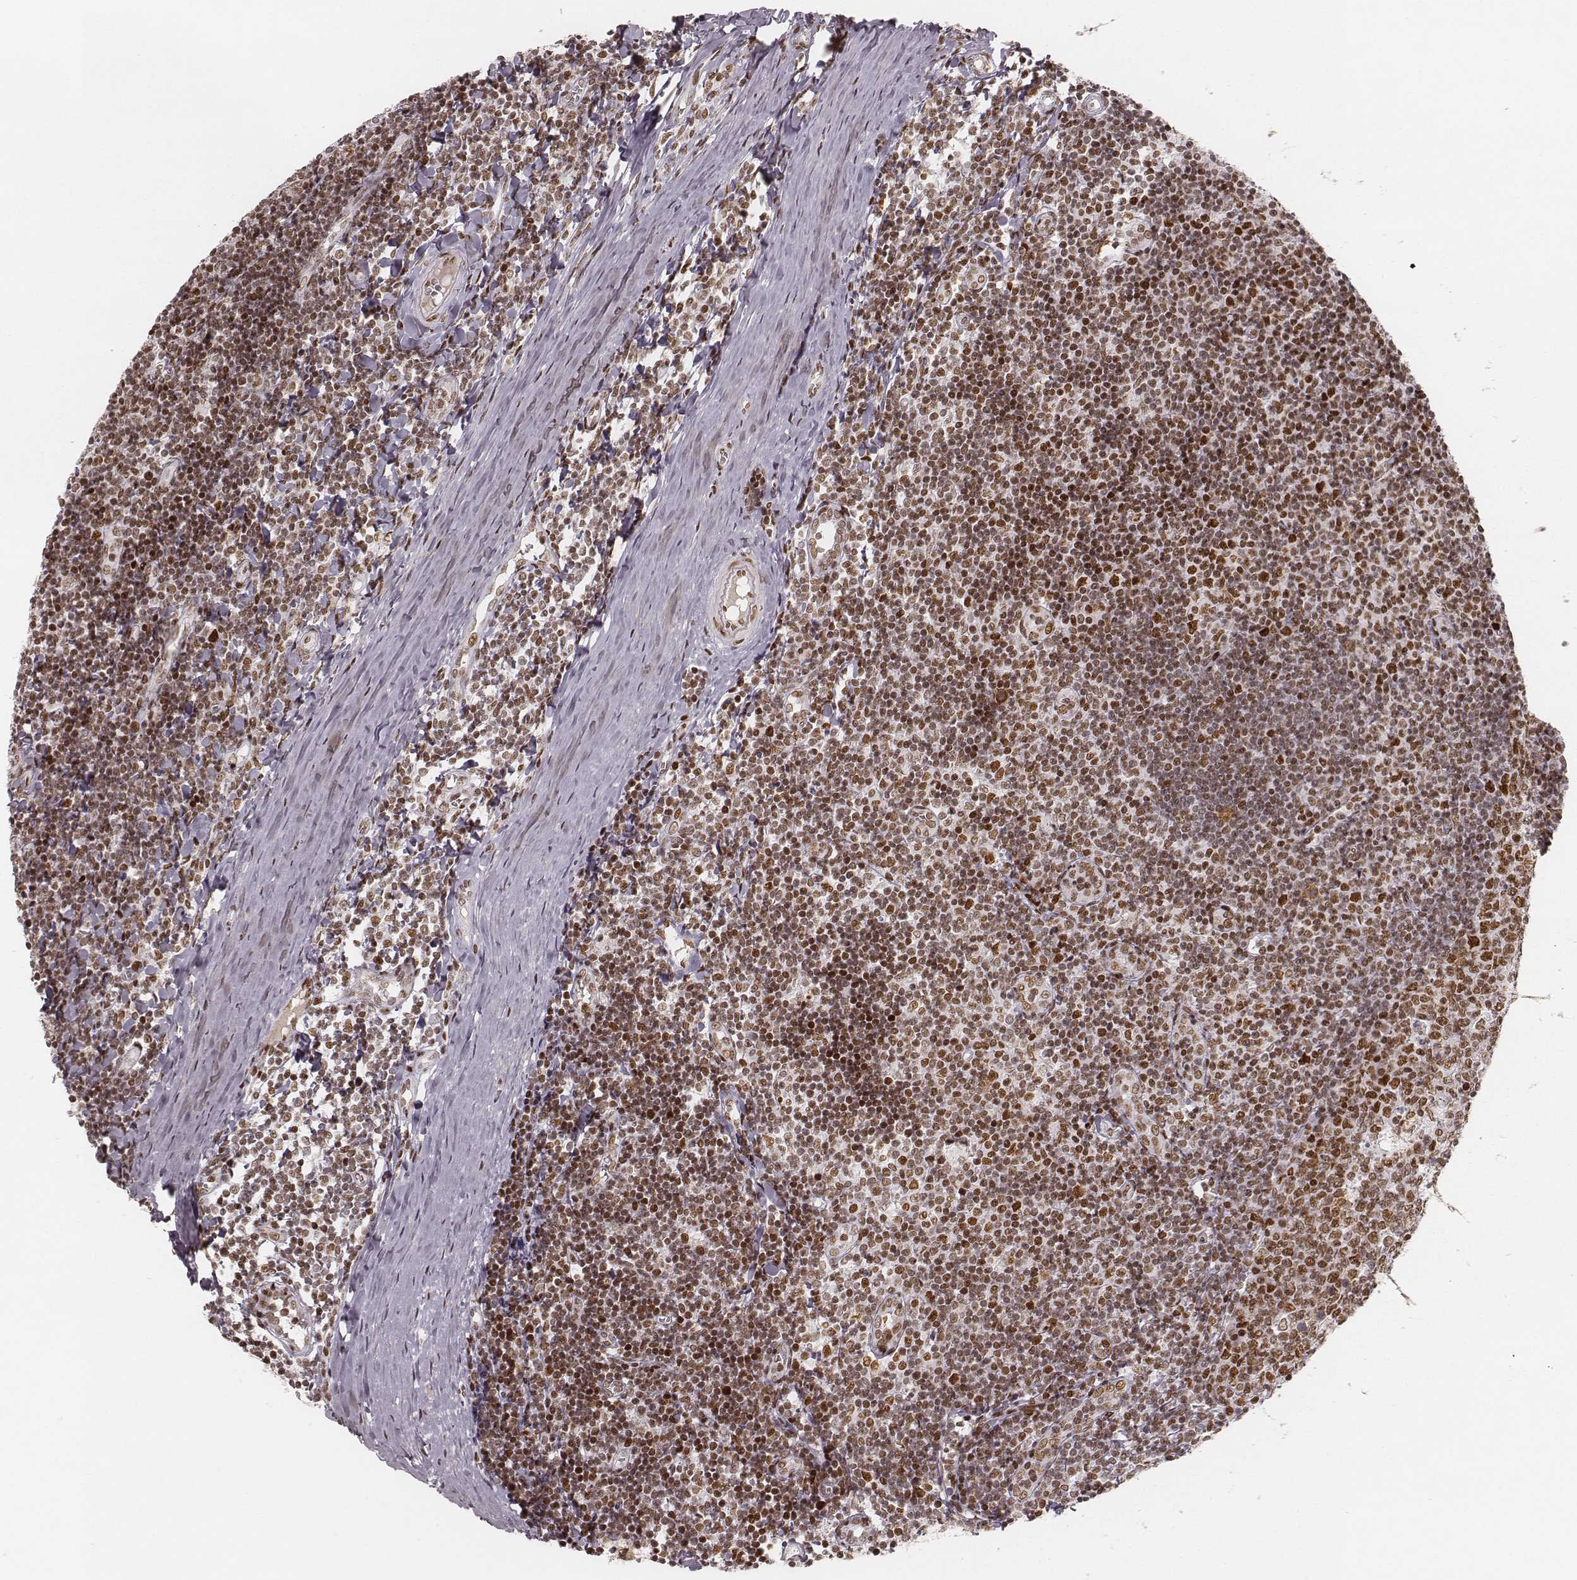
{"staining": {"intensity": "strong", "quantity": ">75%", "location": "nuclear"}, "tissue": "tonsil", "cell_type": "Germinal center cells", "image_type": "normal", "snomed": [{"axis": "morphology", "description": "Normal tissue, NOS"}, {"axis": "topography", "description": "Tonsil"}], "caption": "An immunohistochemistry (IHC) micrograph of benign tissue is shown. Protein staining in brown highlights strong nuclear positivity in tonsil within germinal center cells.", "gene": "HNRNPC", "patient": {"sex": "female", "age": 12}}